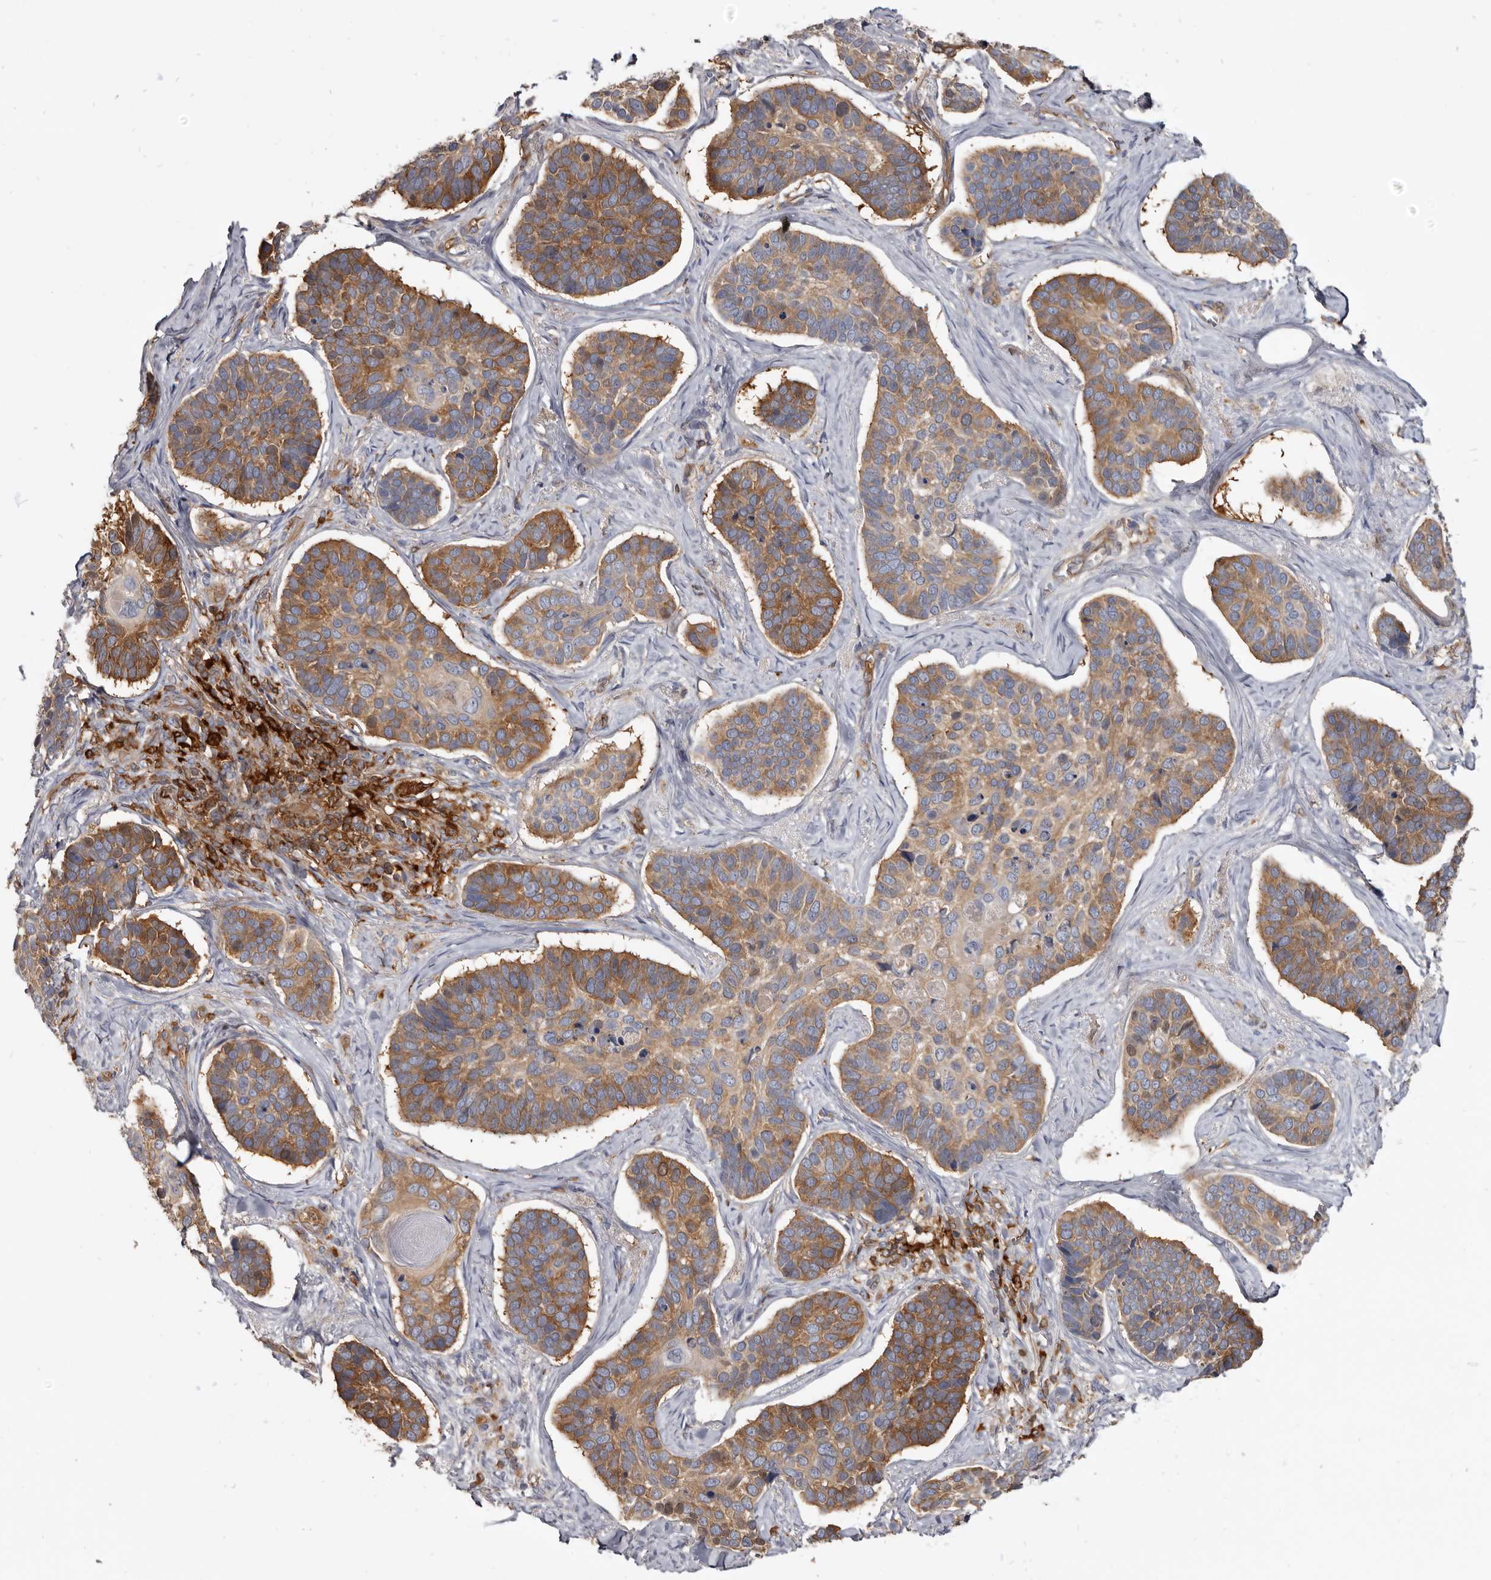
{"staining": {"intensity": "moderate", "quantity": ">75%", "location": "cytoplasmic/membranous"}, "tissue": "skin cancer", "cell_type": "Tumor cells", "image_type": "cancer", "snomed": [{"axis": "morphology", "description": "Basal cell carcinoma"}, {"axis": "topography", "description": "Skin"}], "caption": "Approximately >75% of tumor cells in skin cancer demonstrate moderate cytoplasmic/membranous protein expression as visualized by brown immunohistochemical staining.", "gene": "CBL", "patient": {"sex": "male", "age": 62}}